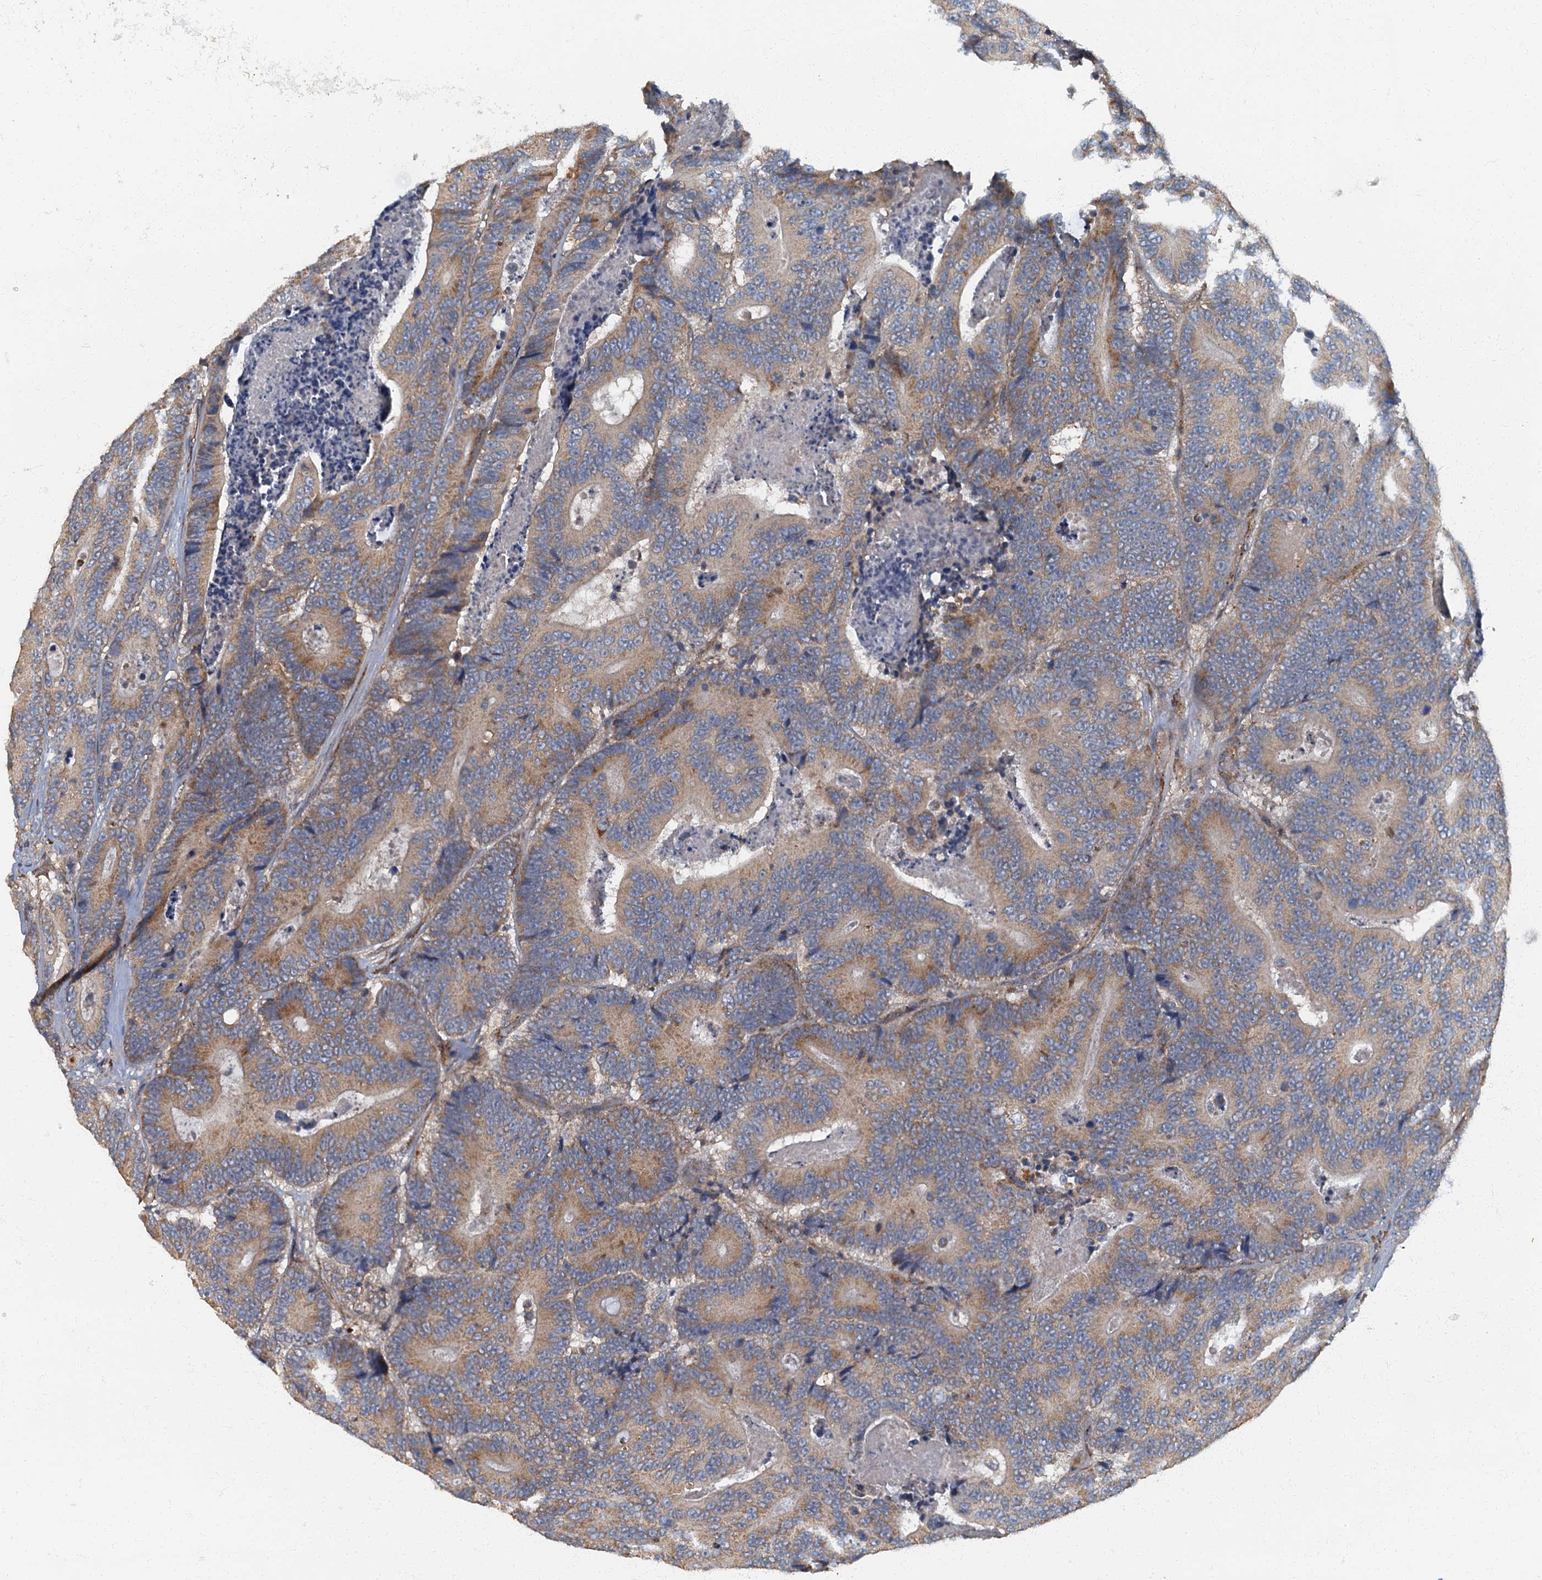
{"staining": {"intensity": "weak", "quantity": "25%-75%", "location": "cytoplasmic/membranous"}, "tissue": "colorectal cancer", "cell_type": "Tumor cells", "image_type": "cancer", "snomed": [{"axis": "morphology", "description": "Adenocarcinoma, NOS"}, {"axis": "topography", "description": "Colon"}], "caption": "Immunohistochemical staining of human adenocarcinoma (colorectal) demonstrates low levels of weak cytoplasmic/membranous staining in about 25%-75% of tumor cells.", "gene": "ARL11", "patient": {"sex": "male", "age": 83}}